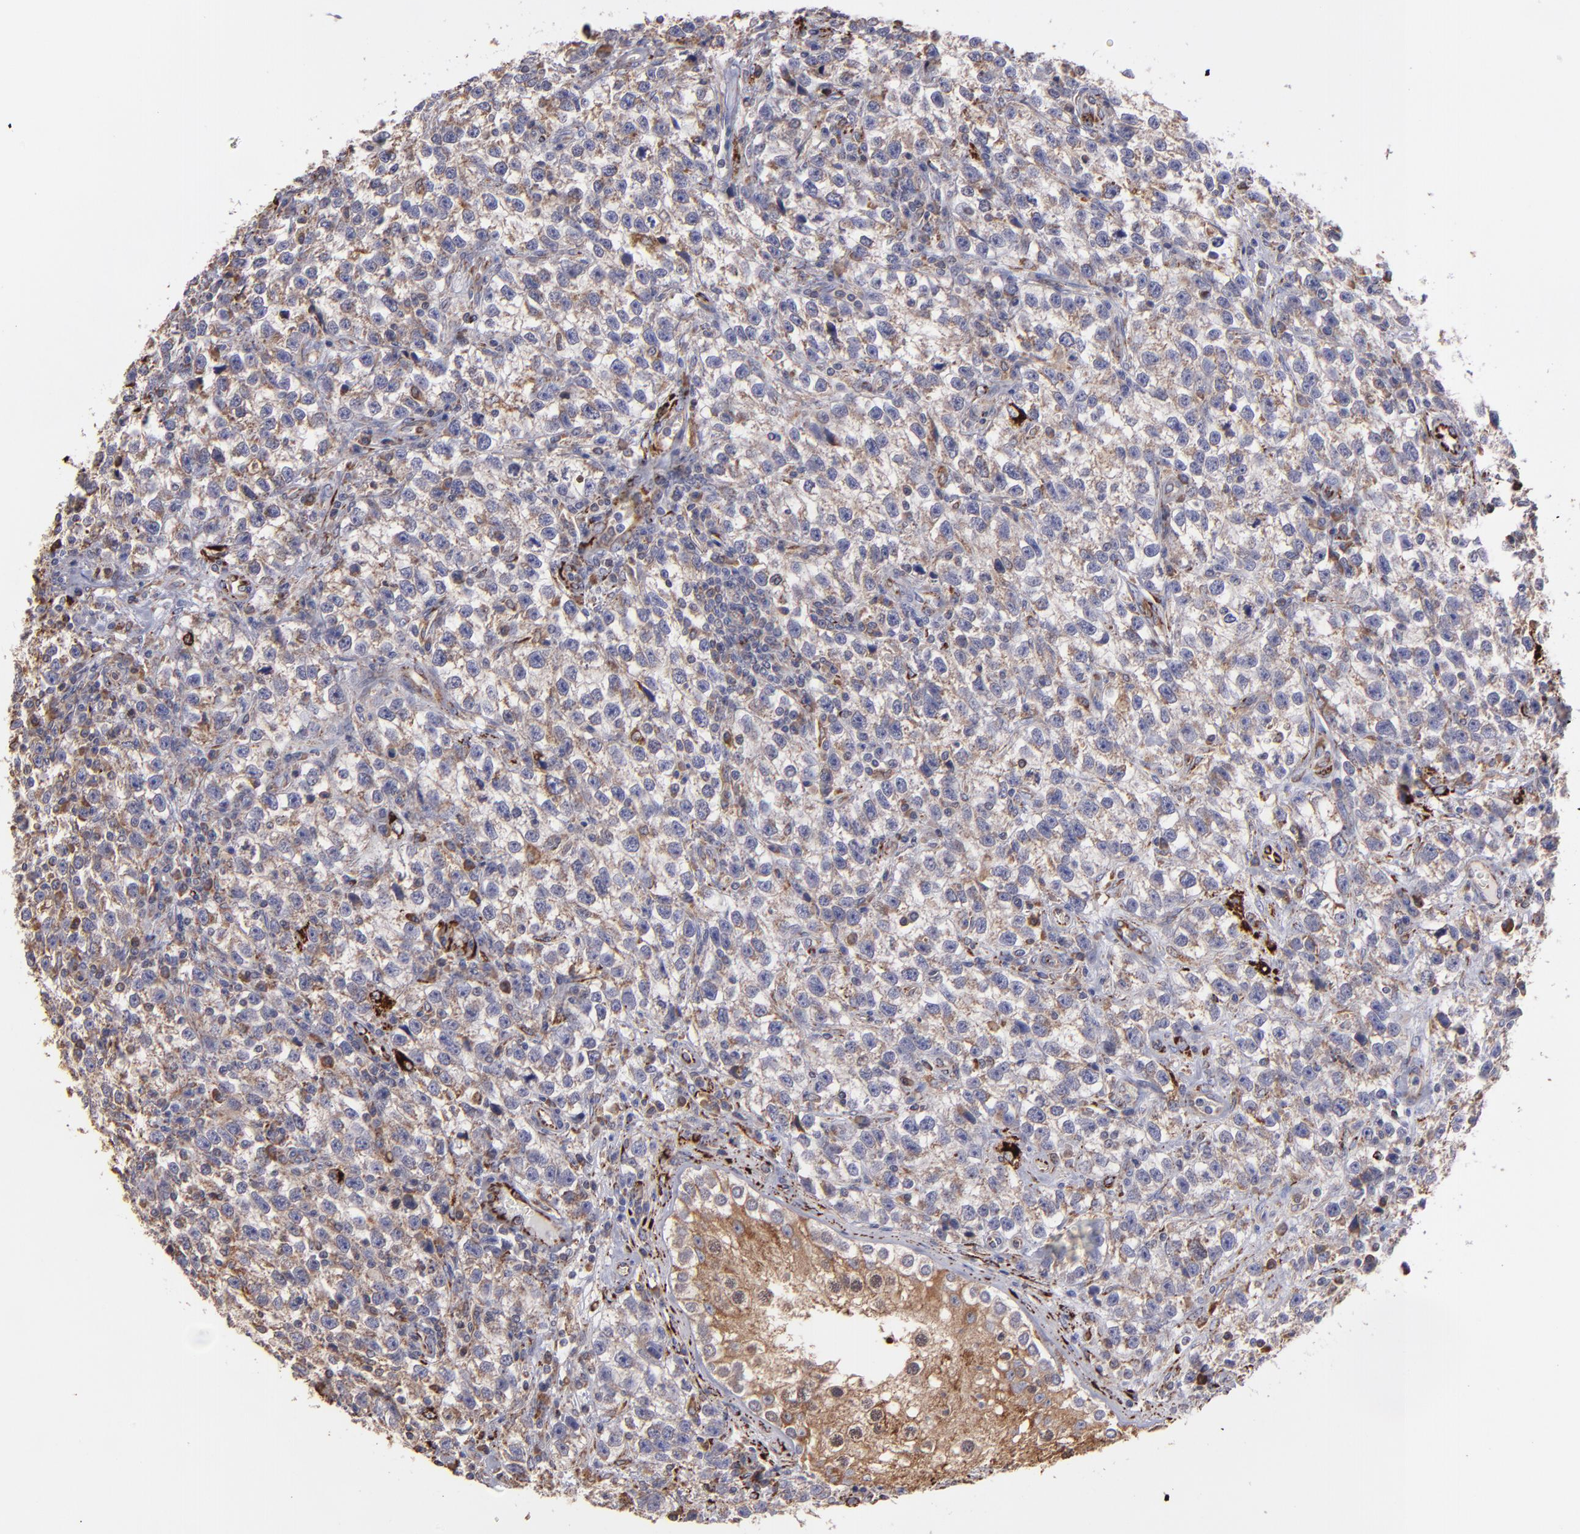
{"staining": {"intensity": "weak", "quantity": ">75%", "location": "cytoplasmic/membranous"}, "tissue": "testis cancer", "cell_type": "Tumor cells", "image_type": "cancer", "snomed": [{"axis": "morphology", "description": "Seminoma, NOS"}, {"axis": "topography", "description": "Testis"}], "caption": "Protein expression analysis of seminoma (testis) shows weak cytoplasmic/membranous positivity in about >75% of tumor cells. Using DAB (3,3'-diaminobenzidine) (brown) and hematoxylin (blue) stains, captured at high magnification using brightfield microscopy.", "gene": "MAOB", "patient": {"sex": "male", "age": 38}}